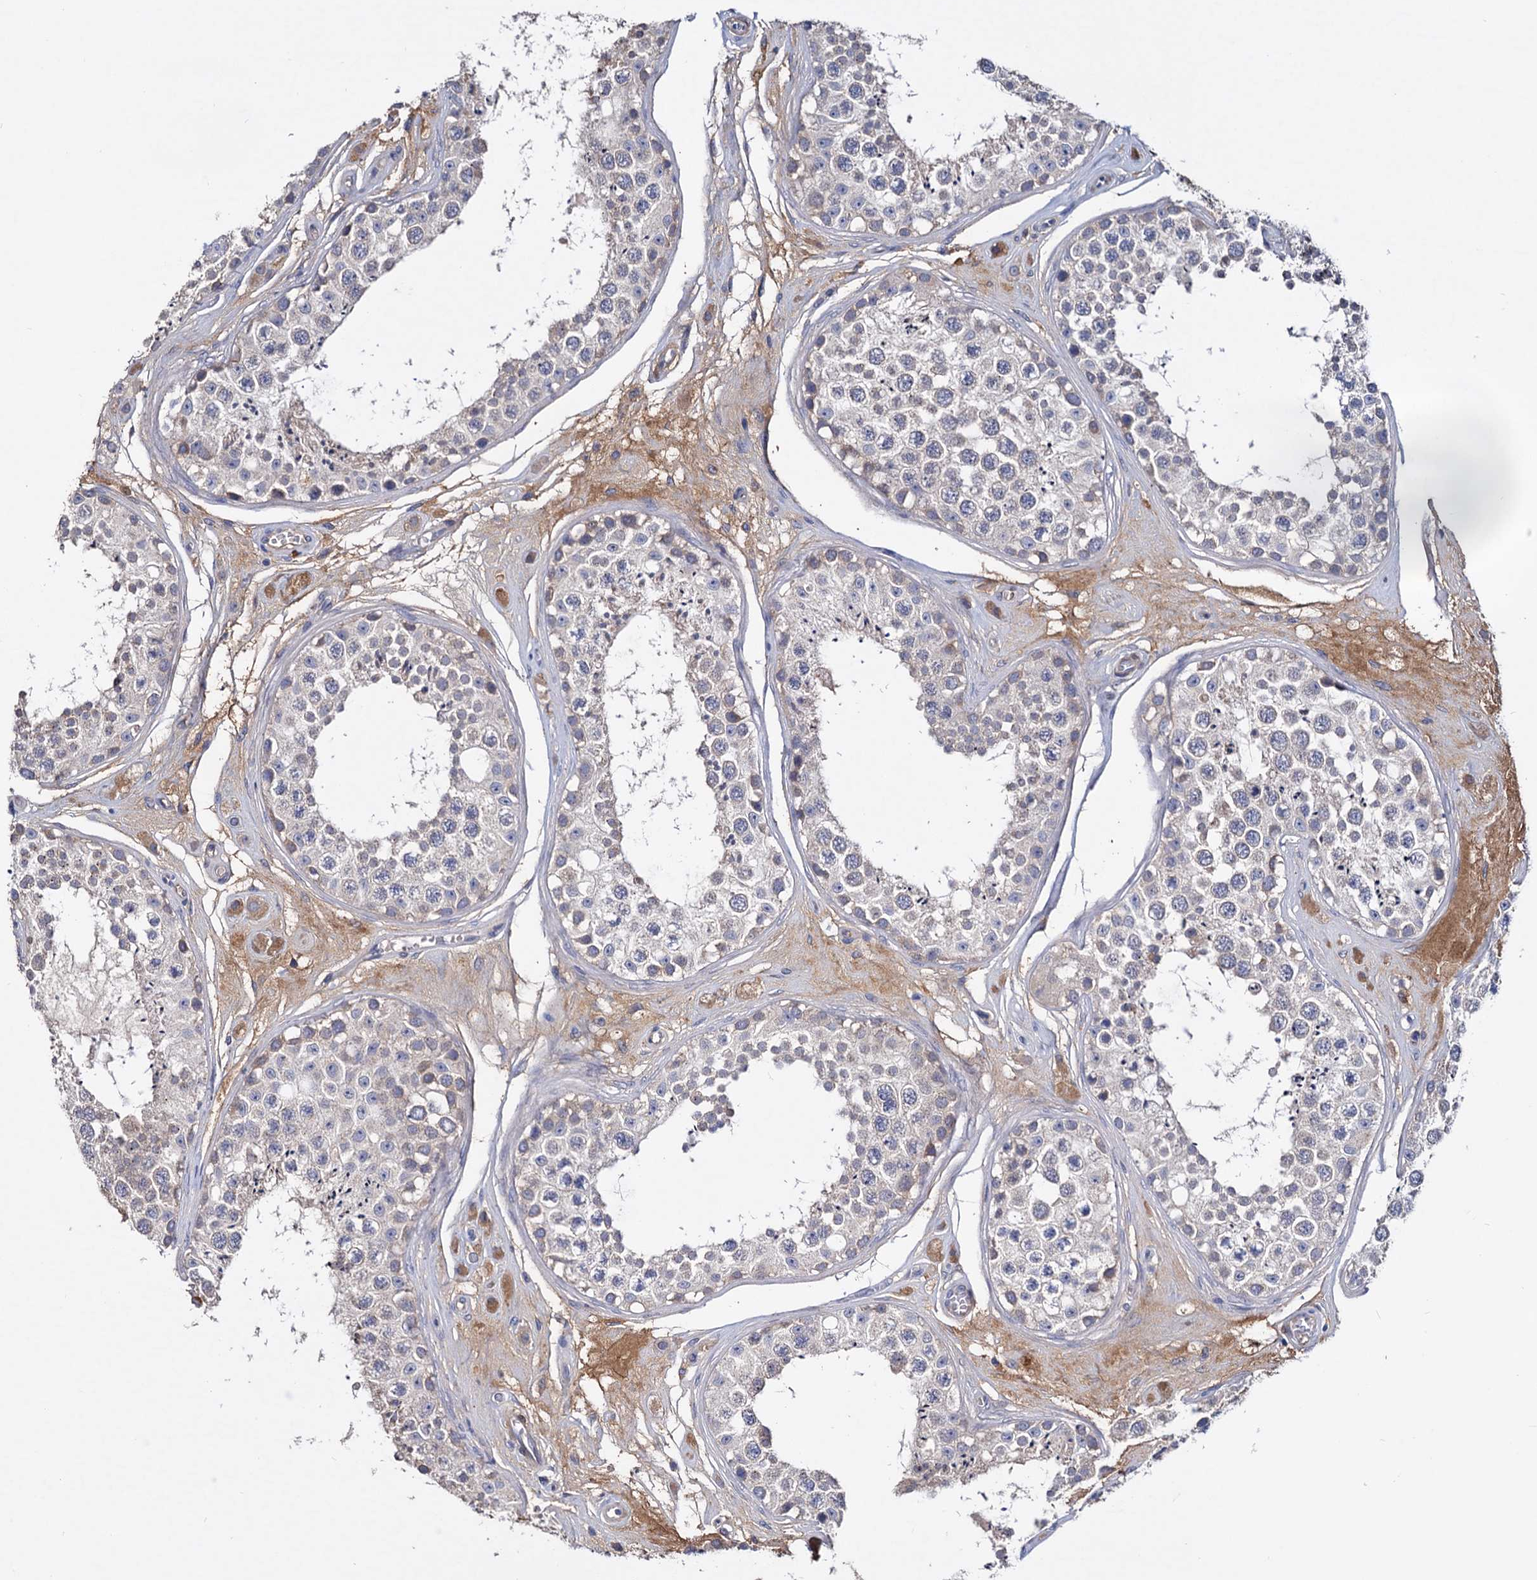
{"staining": {"intensity": "negative", "quantity": "none", "location": "none"}, "tissue": "testis", "cell_type": "Cells in seminiferous ducts", "image_type": "normal", "snomed": [{"axis": "morphology", "description": "Normal tissue, NOS"}, {"axis": "topography", "description": "Testis"}], "caption": "This is a micrograph of immunohistochemistry staining of benign testis, which shows no expression in cells in seminiferous ducts. Nuclei are stained in blue.", "gene": "NPAS4", "patient": {"sex": "male", "age": 25}}